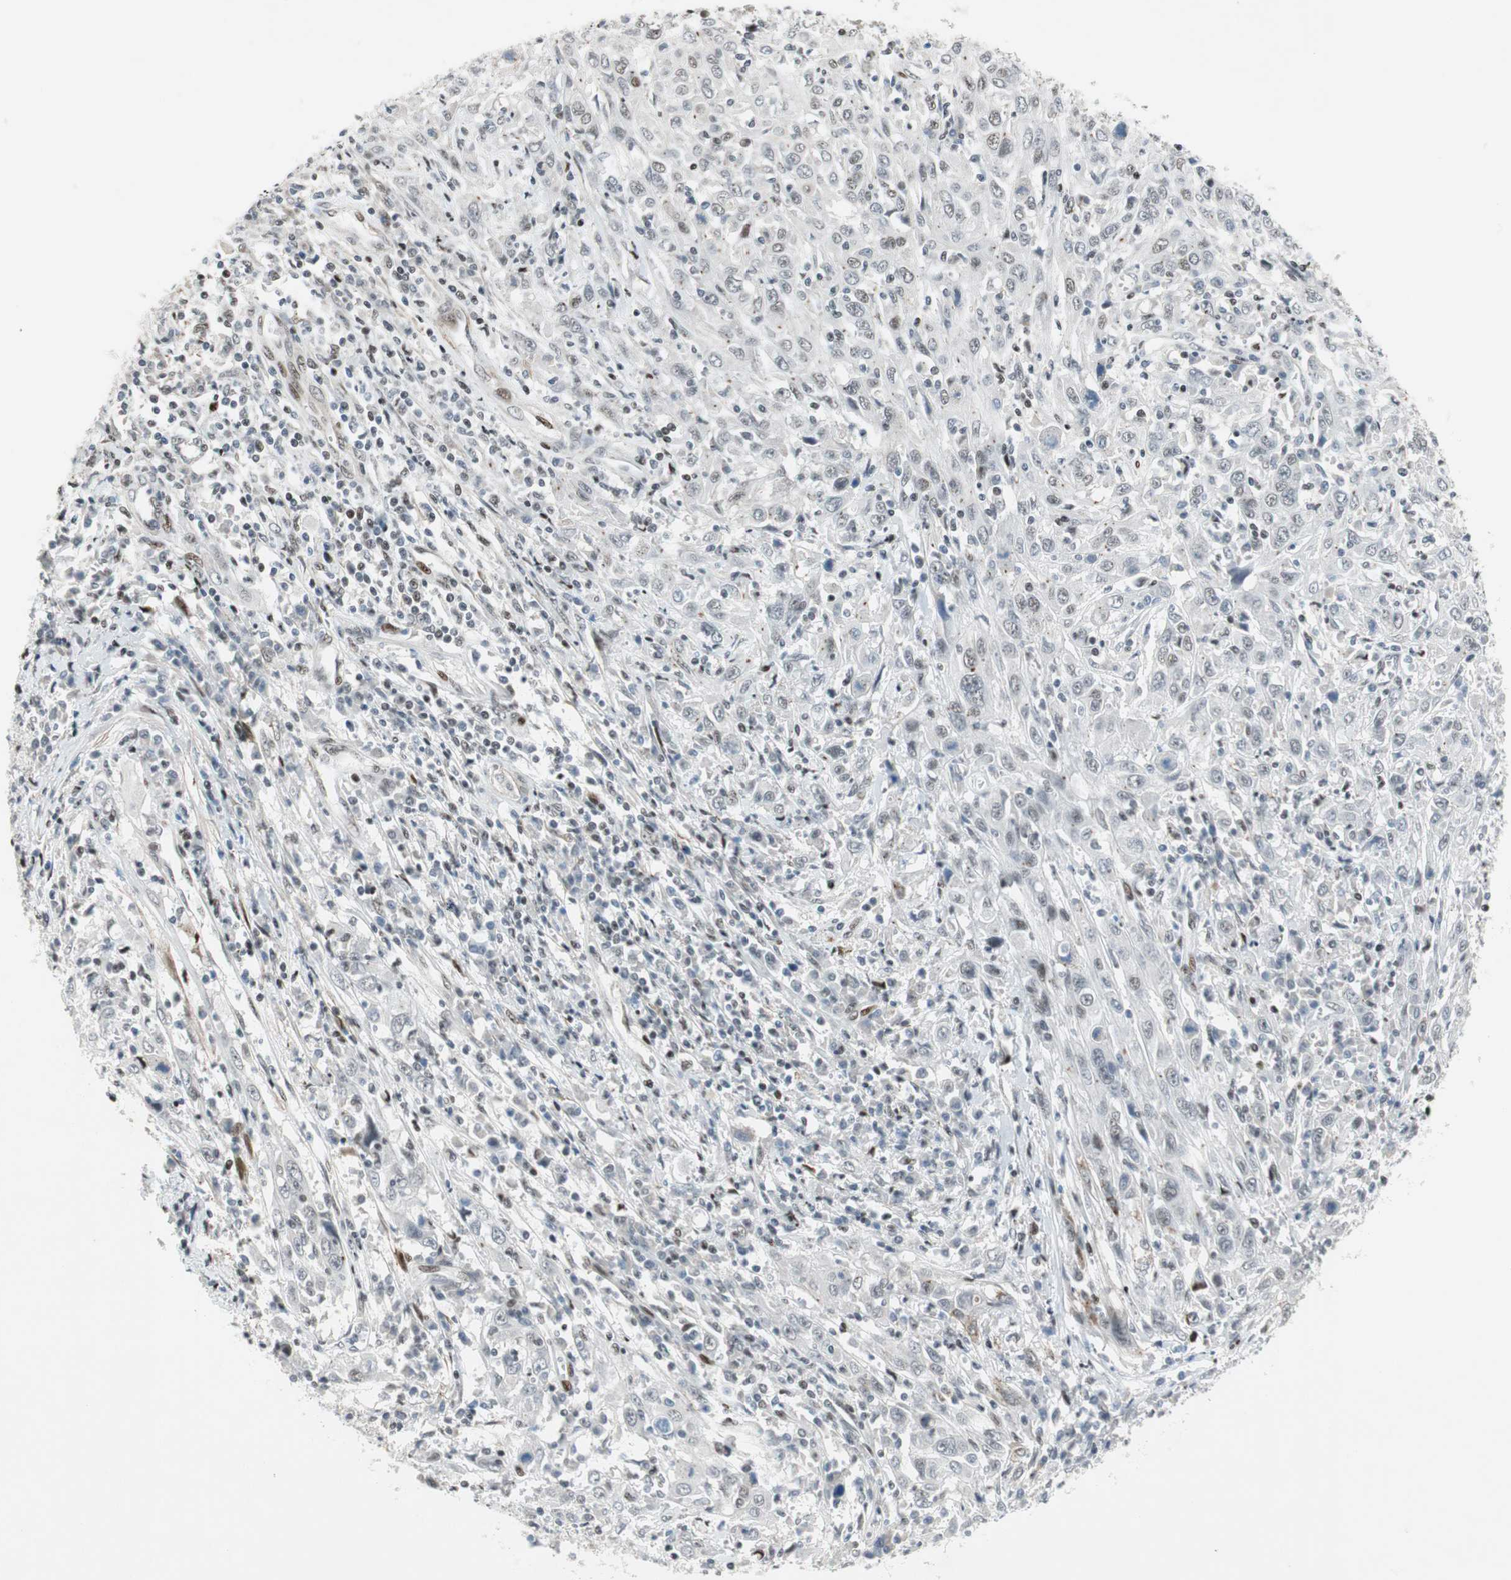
{"staining": {"intensity": "weak", "quantity": "<25%", "location": "nuclear"}, "tissue": "cervical cancer", "cell_type": "Tumor cells", "image_type": "cancer", "snomed": [{"axis": "morphology", "description": "Squamous cell carcinoma, NOS"}, {"axis": "topography", "description": "Cervix"}], "caption": "Protein analysis of cervical cancer (squamous cell carcinoma) reveals no significant staining in tumor cells. The staining was performed using DAB (3,3'-diaminobenzidine) to visualize the protein expression in brown, while the nuclei were stained in blue with hematoxylin (Magnification: 20x).", "gene": "FBXO44", "patient": {"sex": "female", "age": 46}}